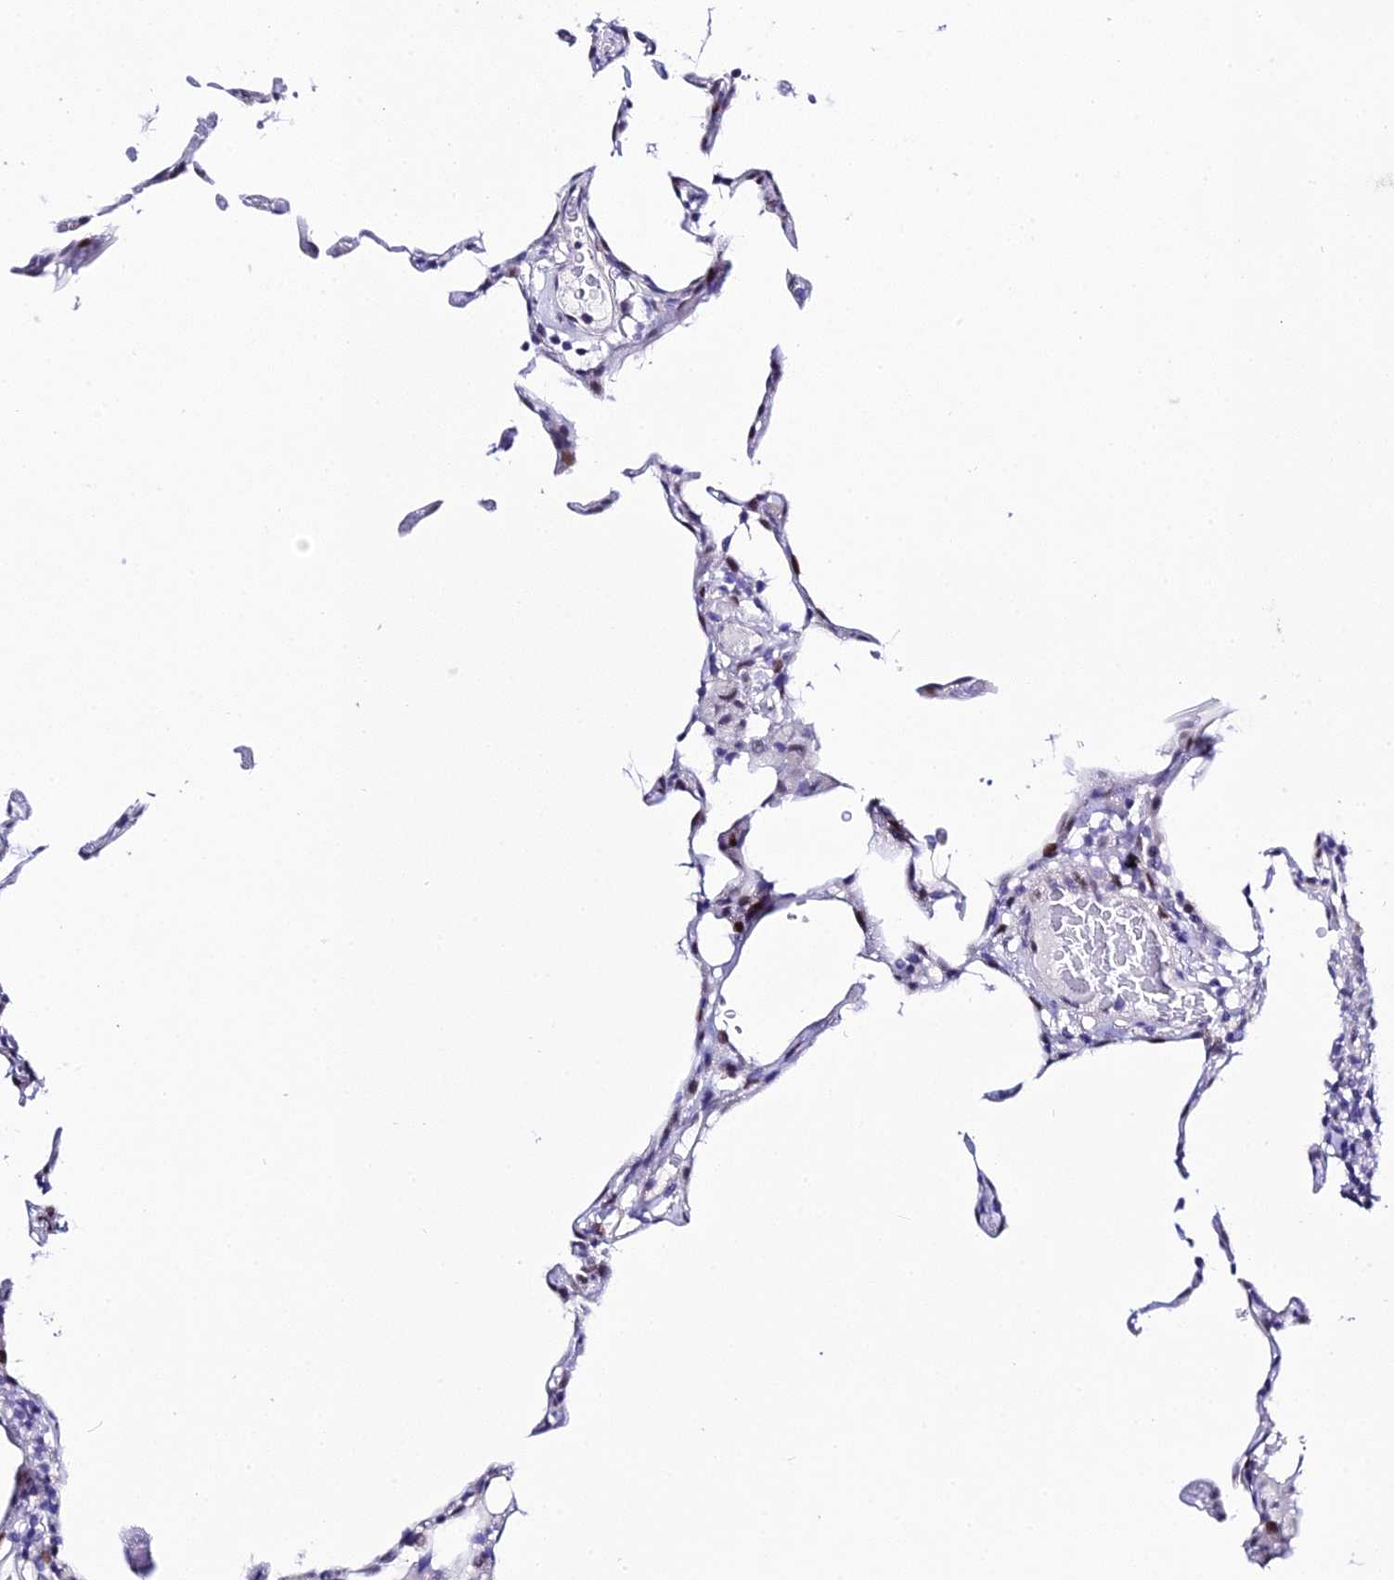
{"staining": {"intensity": "moderate", "quantity": "<25%", "location": "nuclear"}, "tissue": "lung", "cell_type": "Alveolar cells", "image_type": "normal", "snomed": [{"axis": "morphology", "description": "Normal tissue, NOS"}, {"axis": "topography", "description": "Lung"}], "caption": "Moderate nuclear staining for a protein is appreciated in approximately <25% of alveolar cells of normal lung using immunohistochemistry (IHC).", "gene": "POFUT2", "patient": {"sex": "female", "age": 57}}